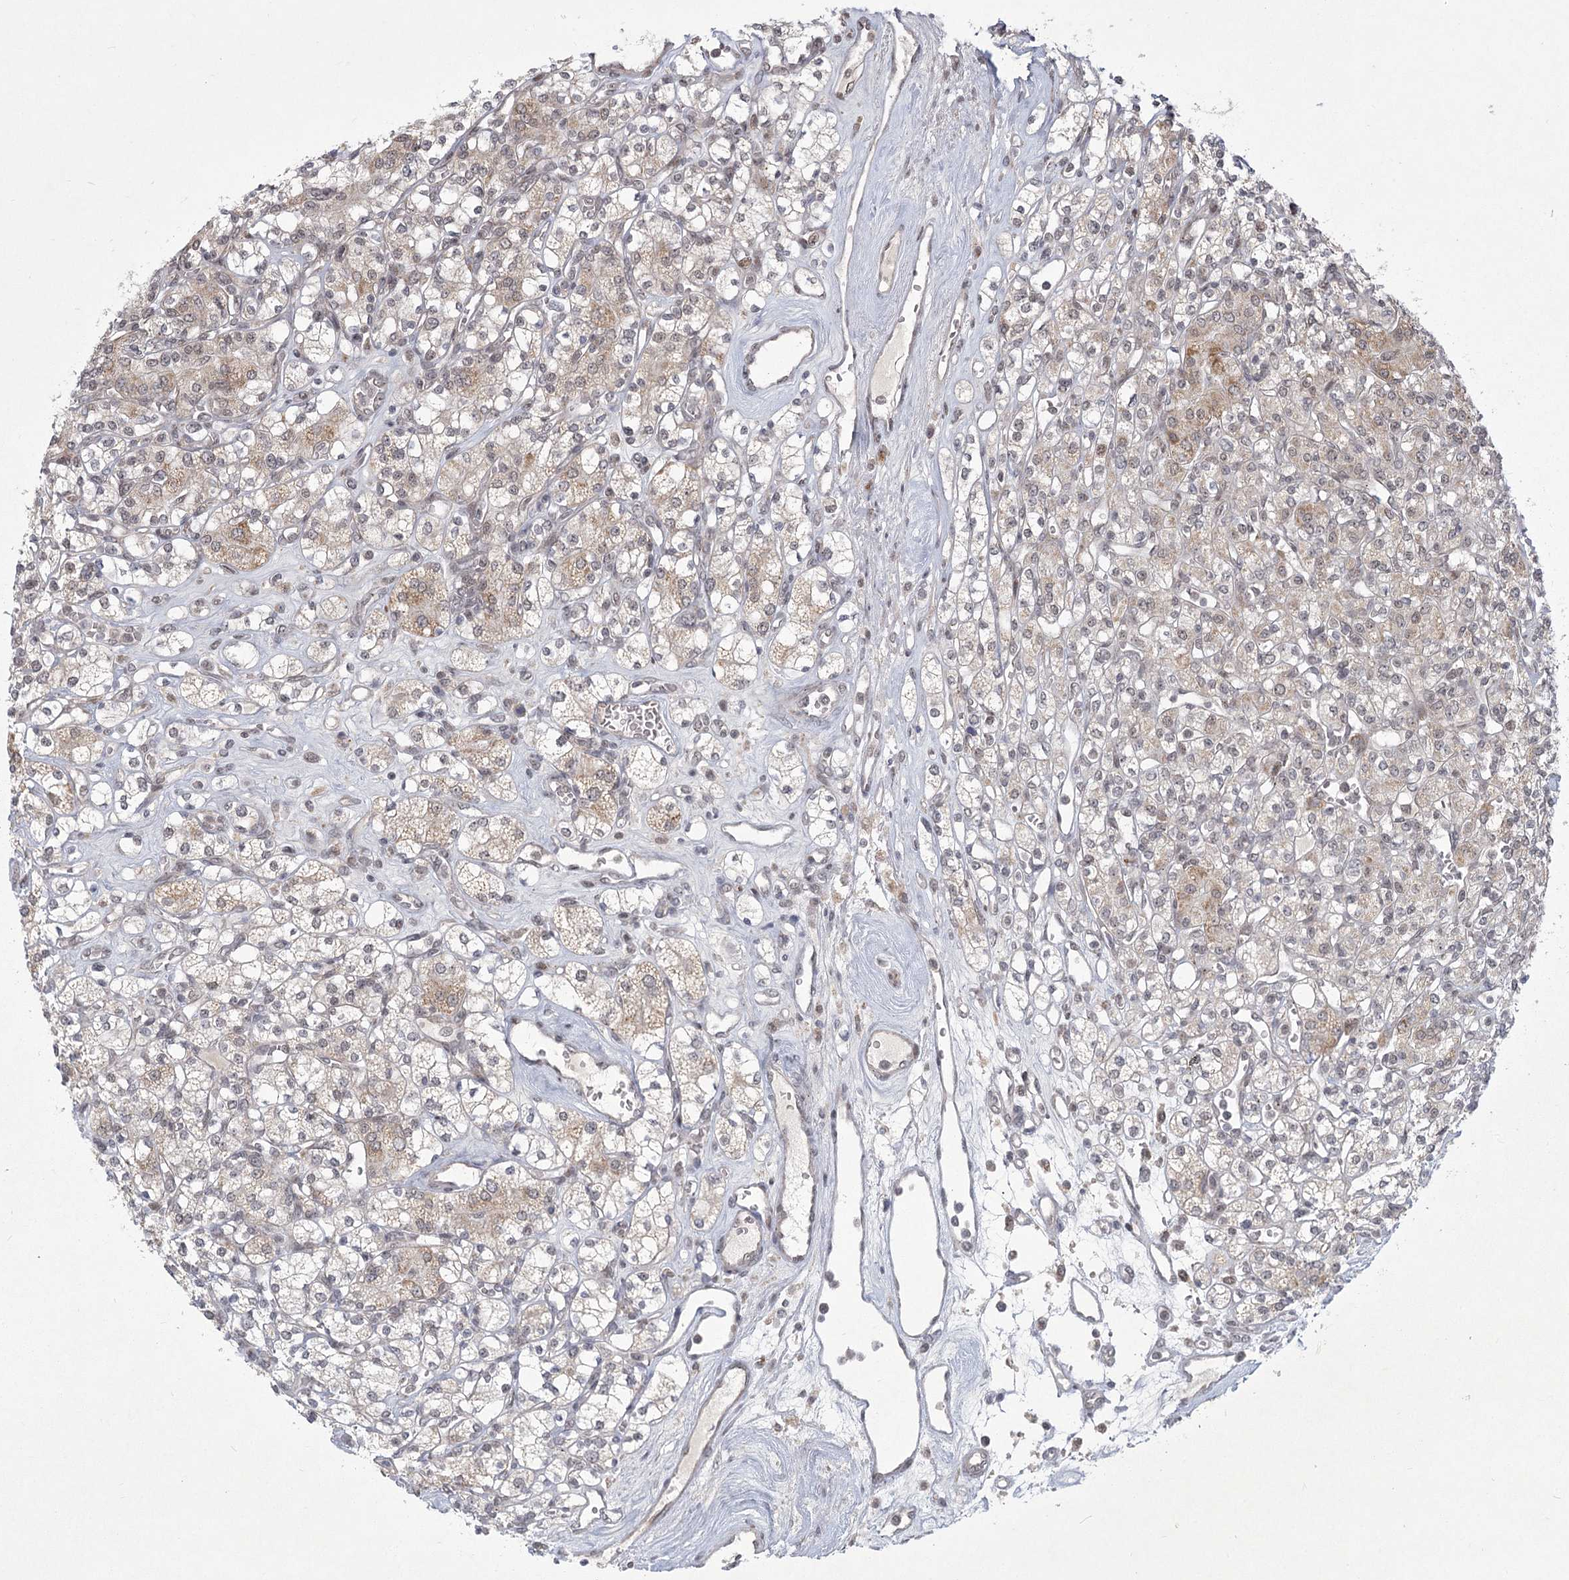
{"staining": {"intensity": "weak", "quantity": "25%-75%", "location": "cytoplasmic/membranous"}, "tissue": "renal cancer", "cell_type": "Tumor cells", "image_type": "cancer", "snomed": [{"axis": "morphology", "description": "Adenocarcinoma, NOS"}, {"axis": "topography", "description": "Kidney"}], "caption": "Tumor cells show low levels of weak cytoplasmic/membranous positivity in about 25%-75% of cells in adenocarcinoma (renal).", "gene": "CIB4", "patient": {"sex": "male", "age": 77}}